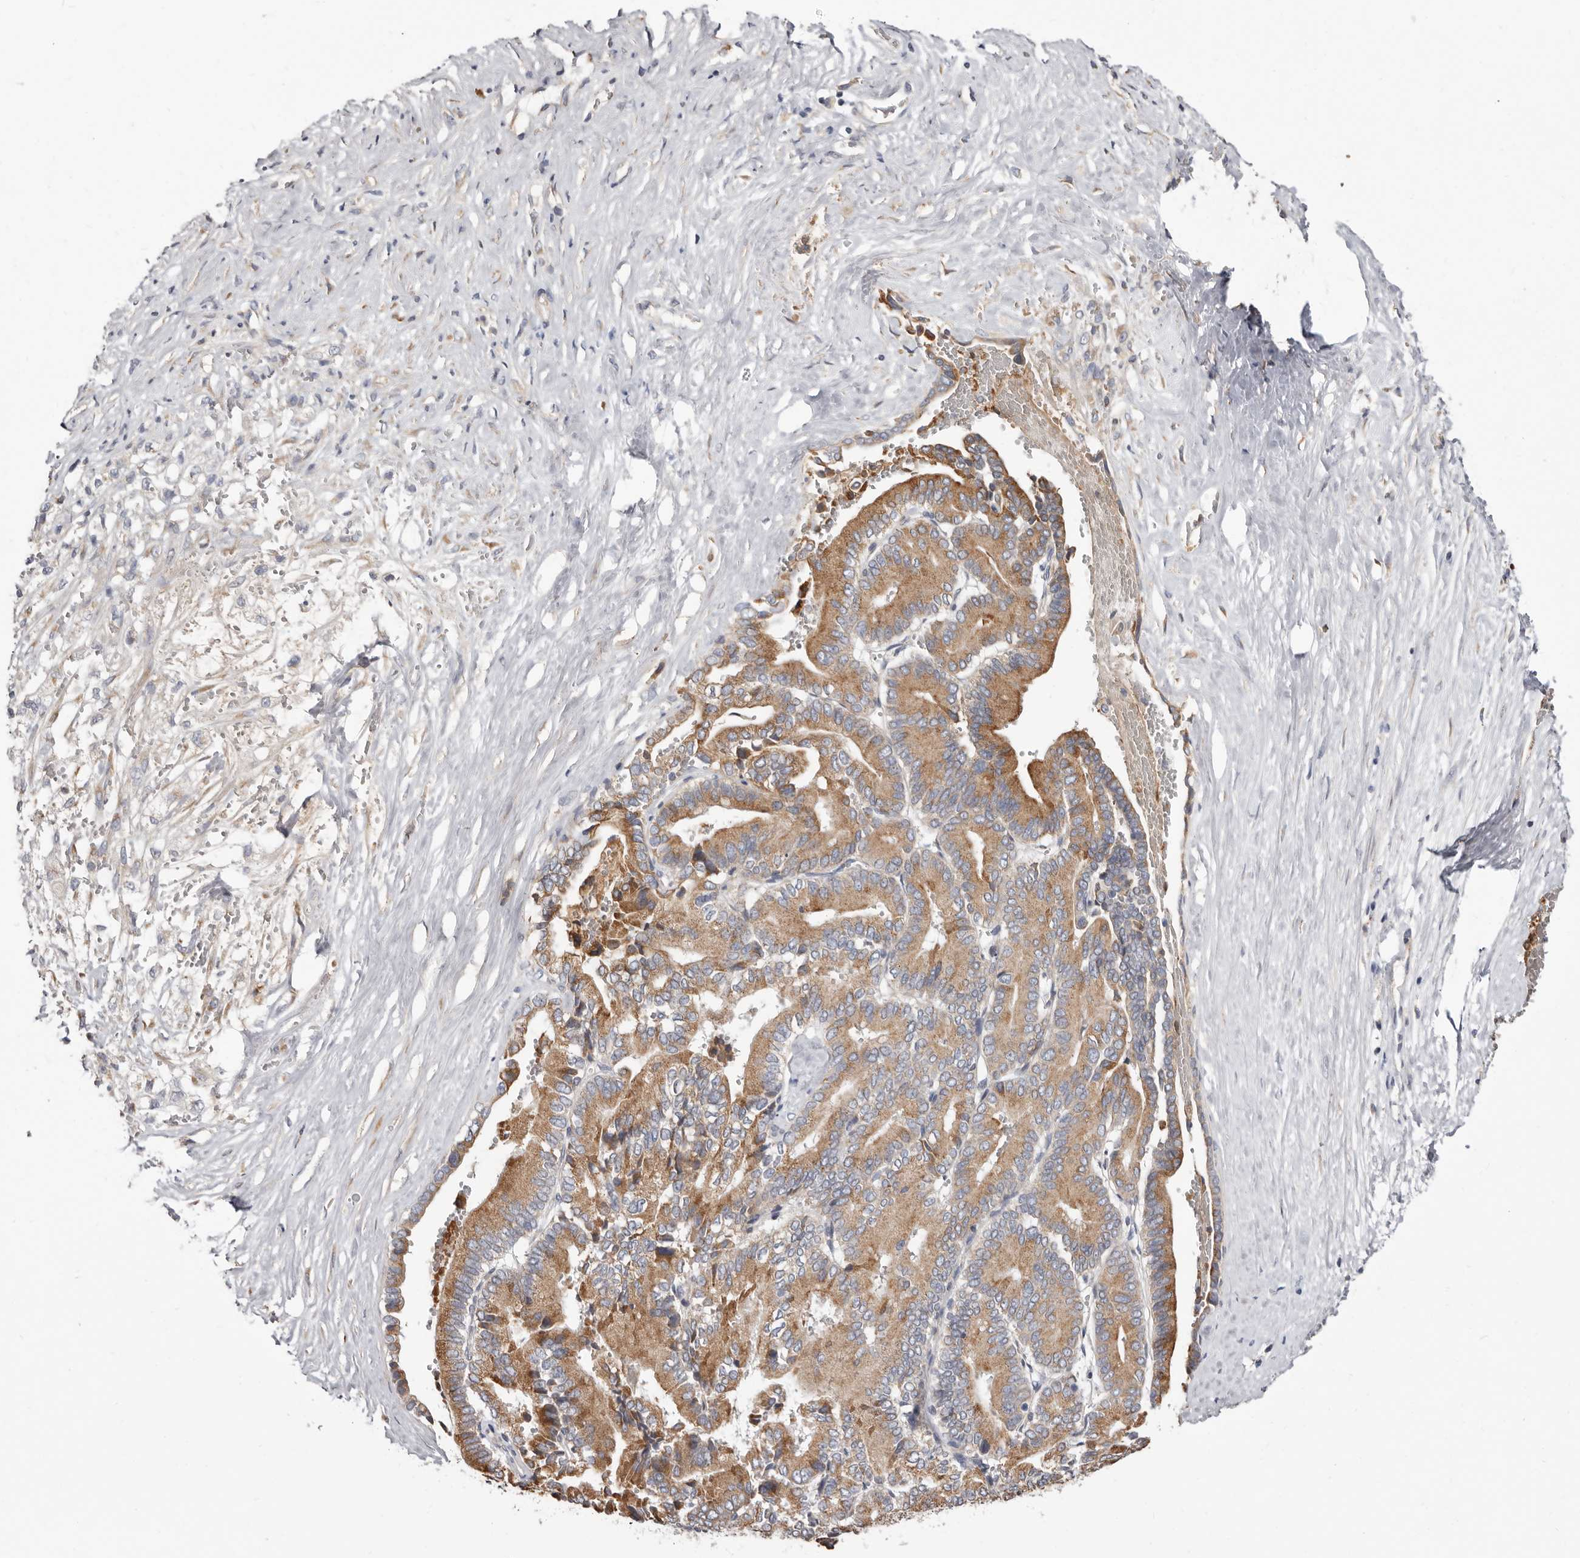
{"staining": {"intensity": "moderate", "quantity": ">75%", "location": "cytoplasmic/membranous"}, "tissue": "liver cancer", "cell_type": "Tumor cells", "image_type": "cancer", "snomed": [{"axis": "morphology", "description": "Cholangiocarcinoma"}, {"axis": "topography", "description": "Liver"}], "caption": "High-magnification brightfield microscopy of liver cancer (cholangiocarcinoma) stained with DAB (brown) and counterstained with hematoxylin (blue). tumor cells exhibit moderate cytoplasmic/membranous positivity is seen in approximately>75% of cells. Ihc stains the protein in brown and the nuclei are stained blue.", "gene": "ASIC5", "patient": {"sex": "female", "age": 75}}